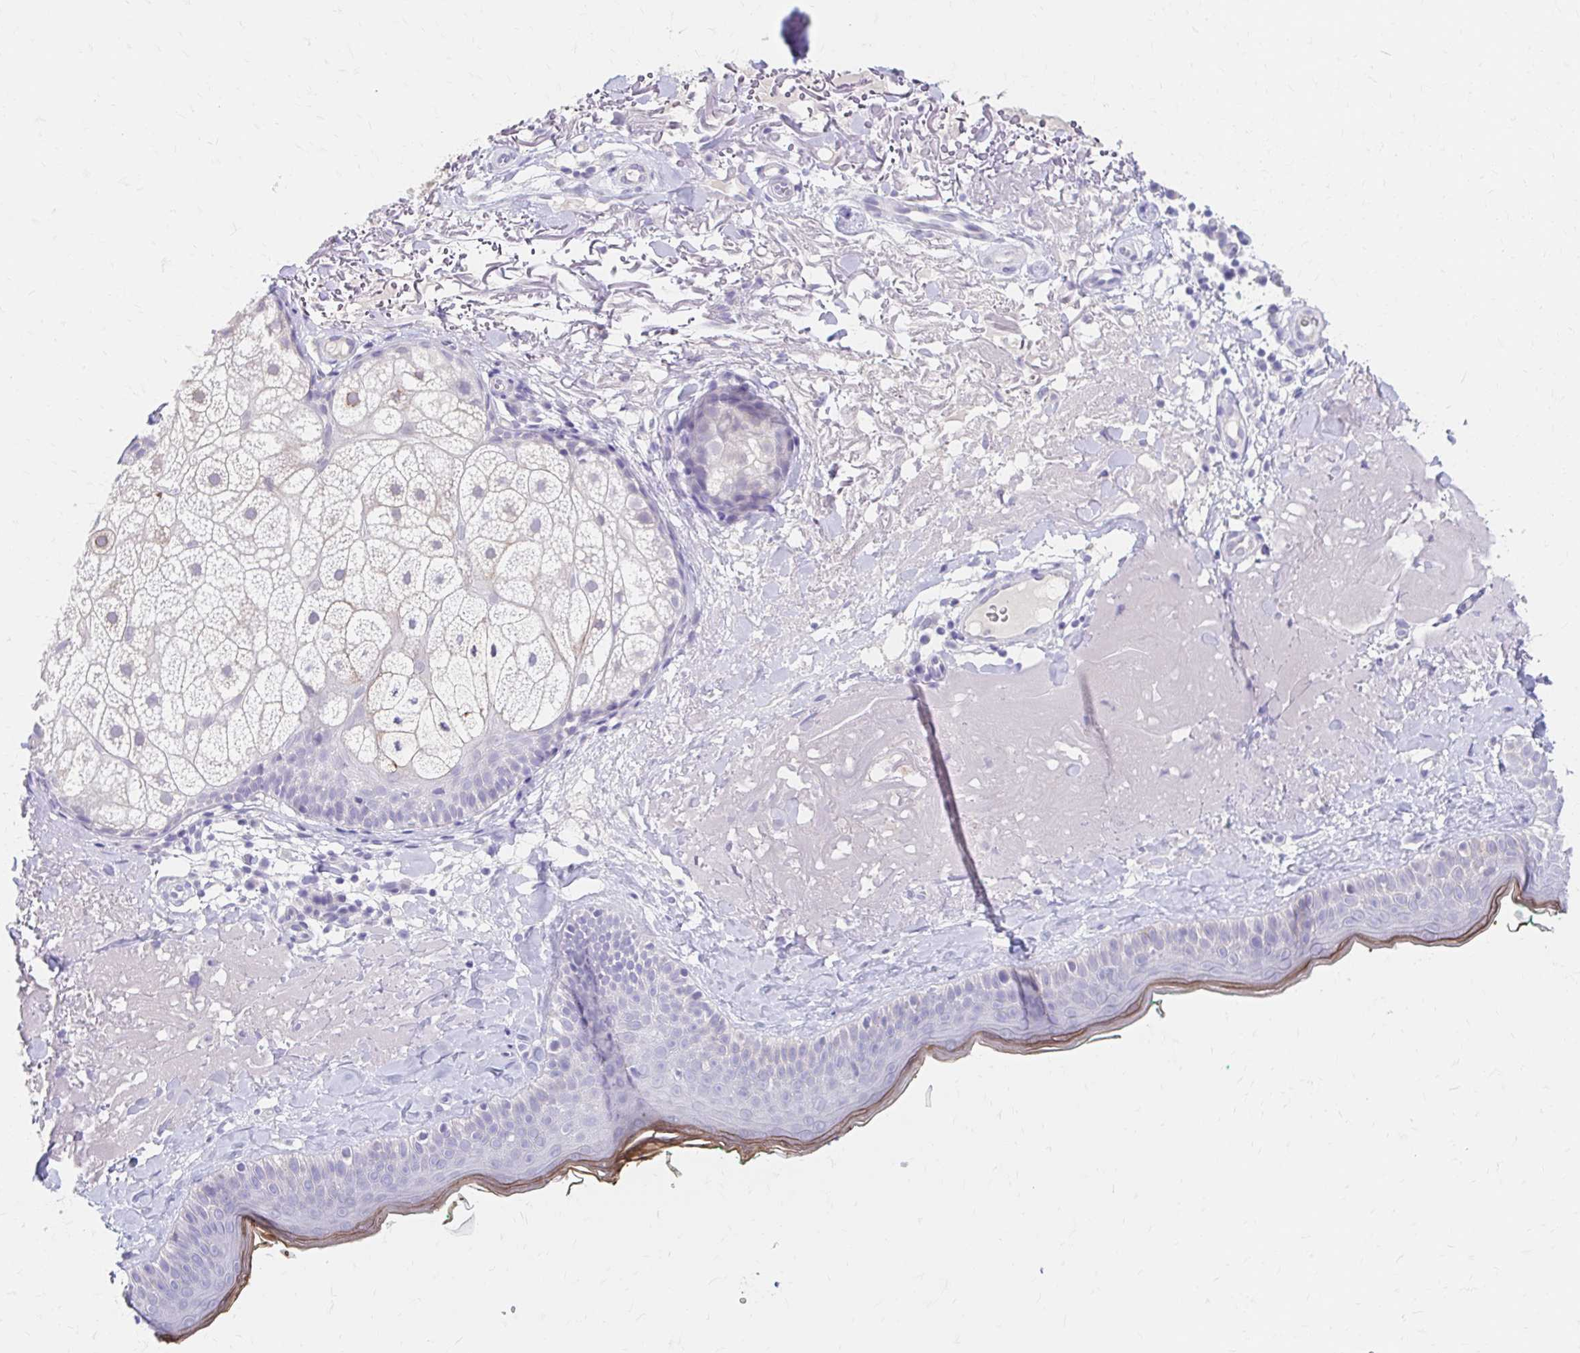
{"staining": {"intensity": "negative", "quantity": "none", "location": "none"}, "tissue": "skin", "cell_type": "Fibroblasts", "image_type": "normal", "snomed": [{"axis": "morphology", "description": "Normal tissue, NOS"}, {"axis": "topography", "description": "Skin"}], "caption": "DAB immunohistochemical staining of normal human skin displays no significant positivity in fibroblasts.", "gene": "AZGP1", "patient": {"sex": "male", "age": 73}}